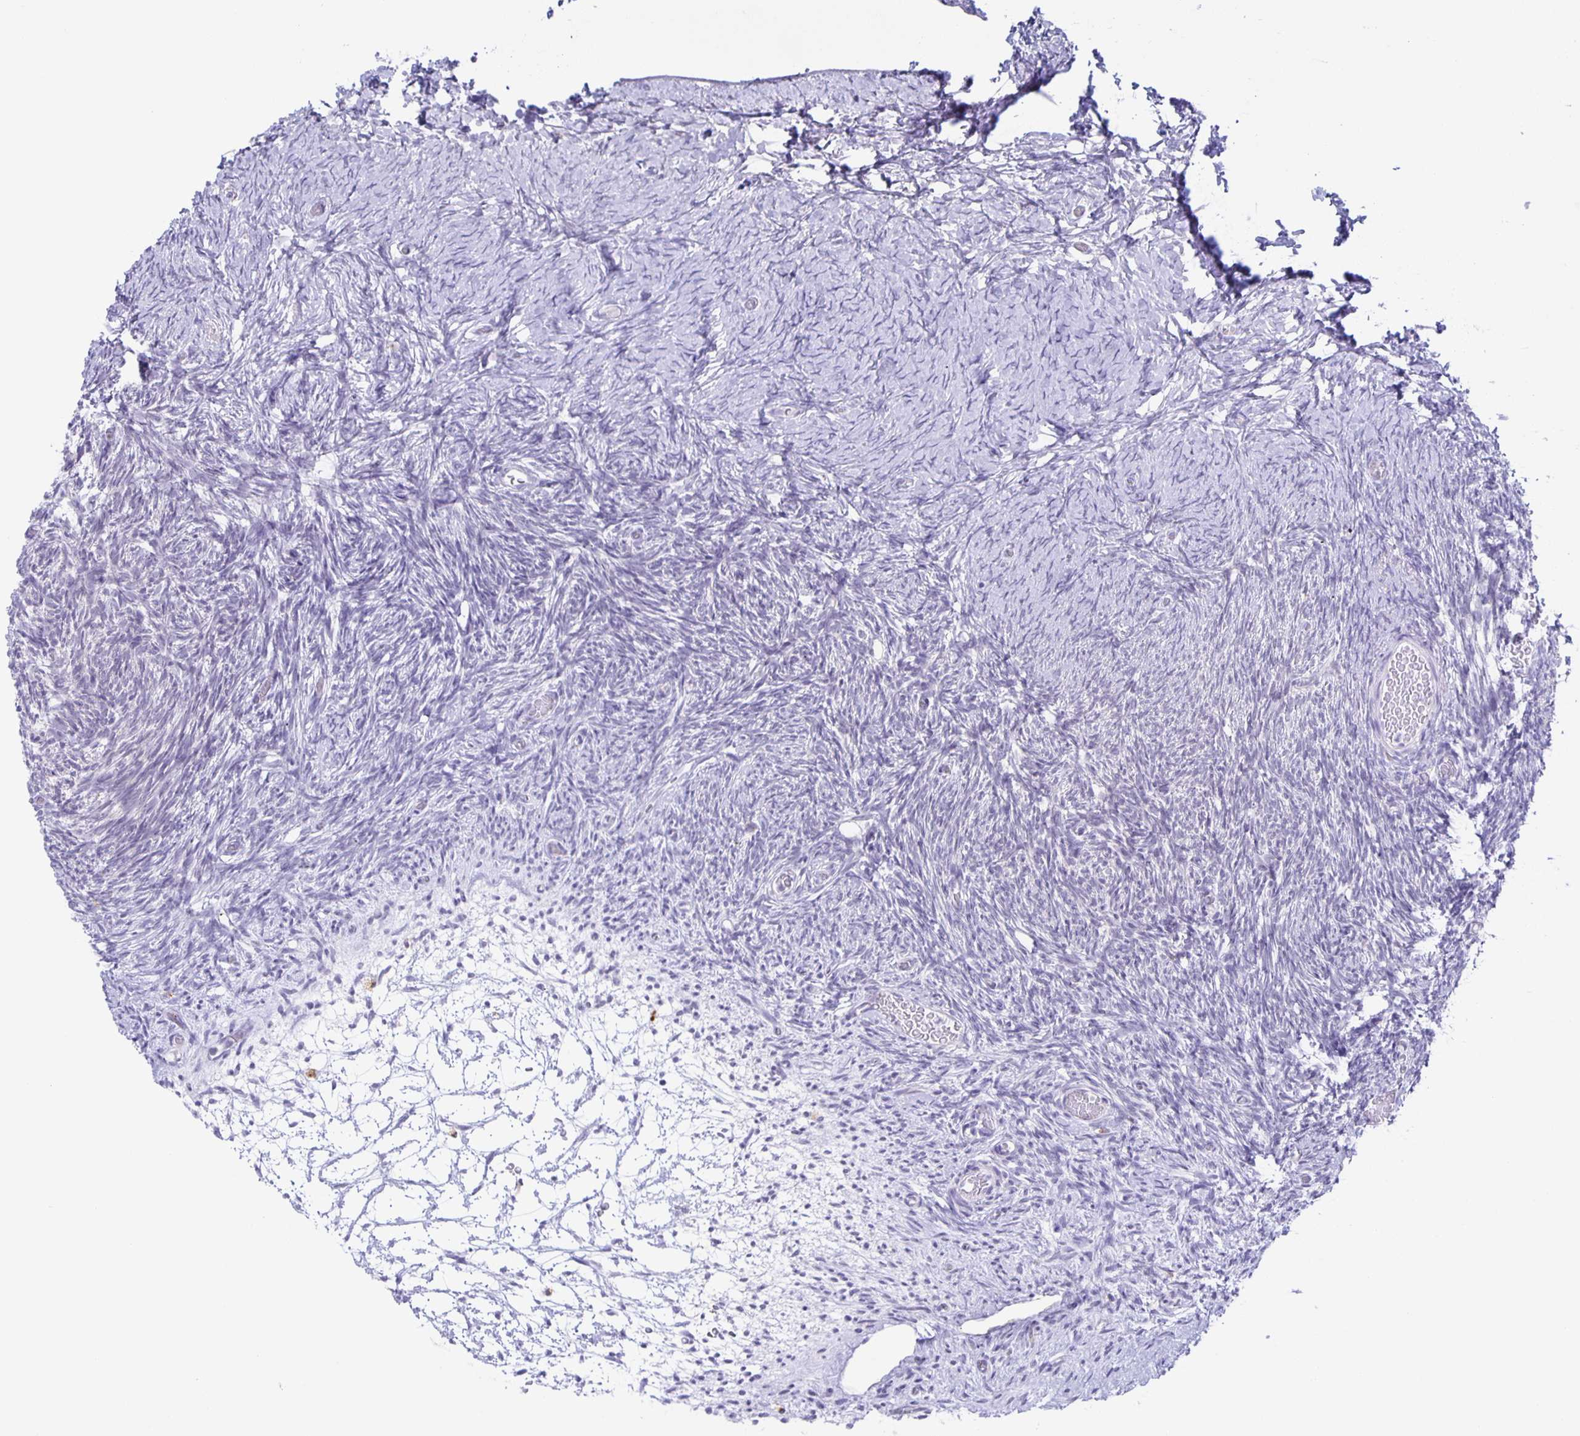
{"staining": {"intensity": "negative", "quantity": "none", "location": "none"}, "tissue": "ovary", "cell_type": "Ovarian stroma cells", "image_type": "normal", "snomed": [{"axis": "morphology", "description": "Normal tissue, NOS"}, {"axis": "topography", "description": "Ovary"}], "caption": "Immunohistochemistry of benign human ovary exhibits no staining in ovarian stroma cells.", "gene": "LIPA", "patient": {"sex": "female", "age": 39}}